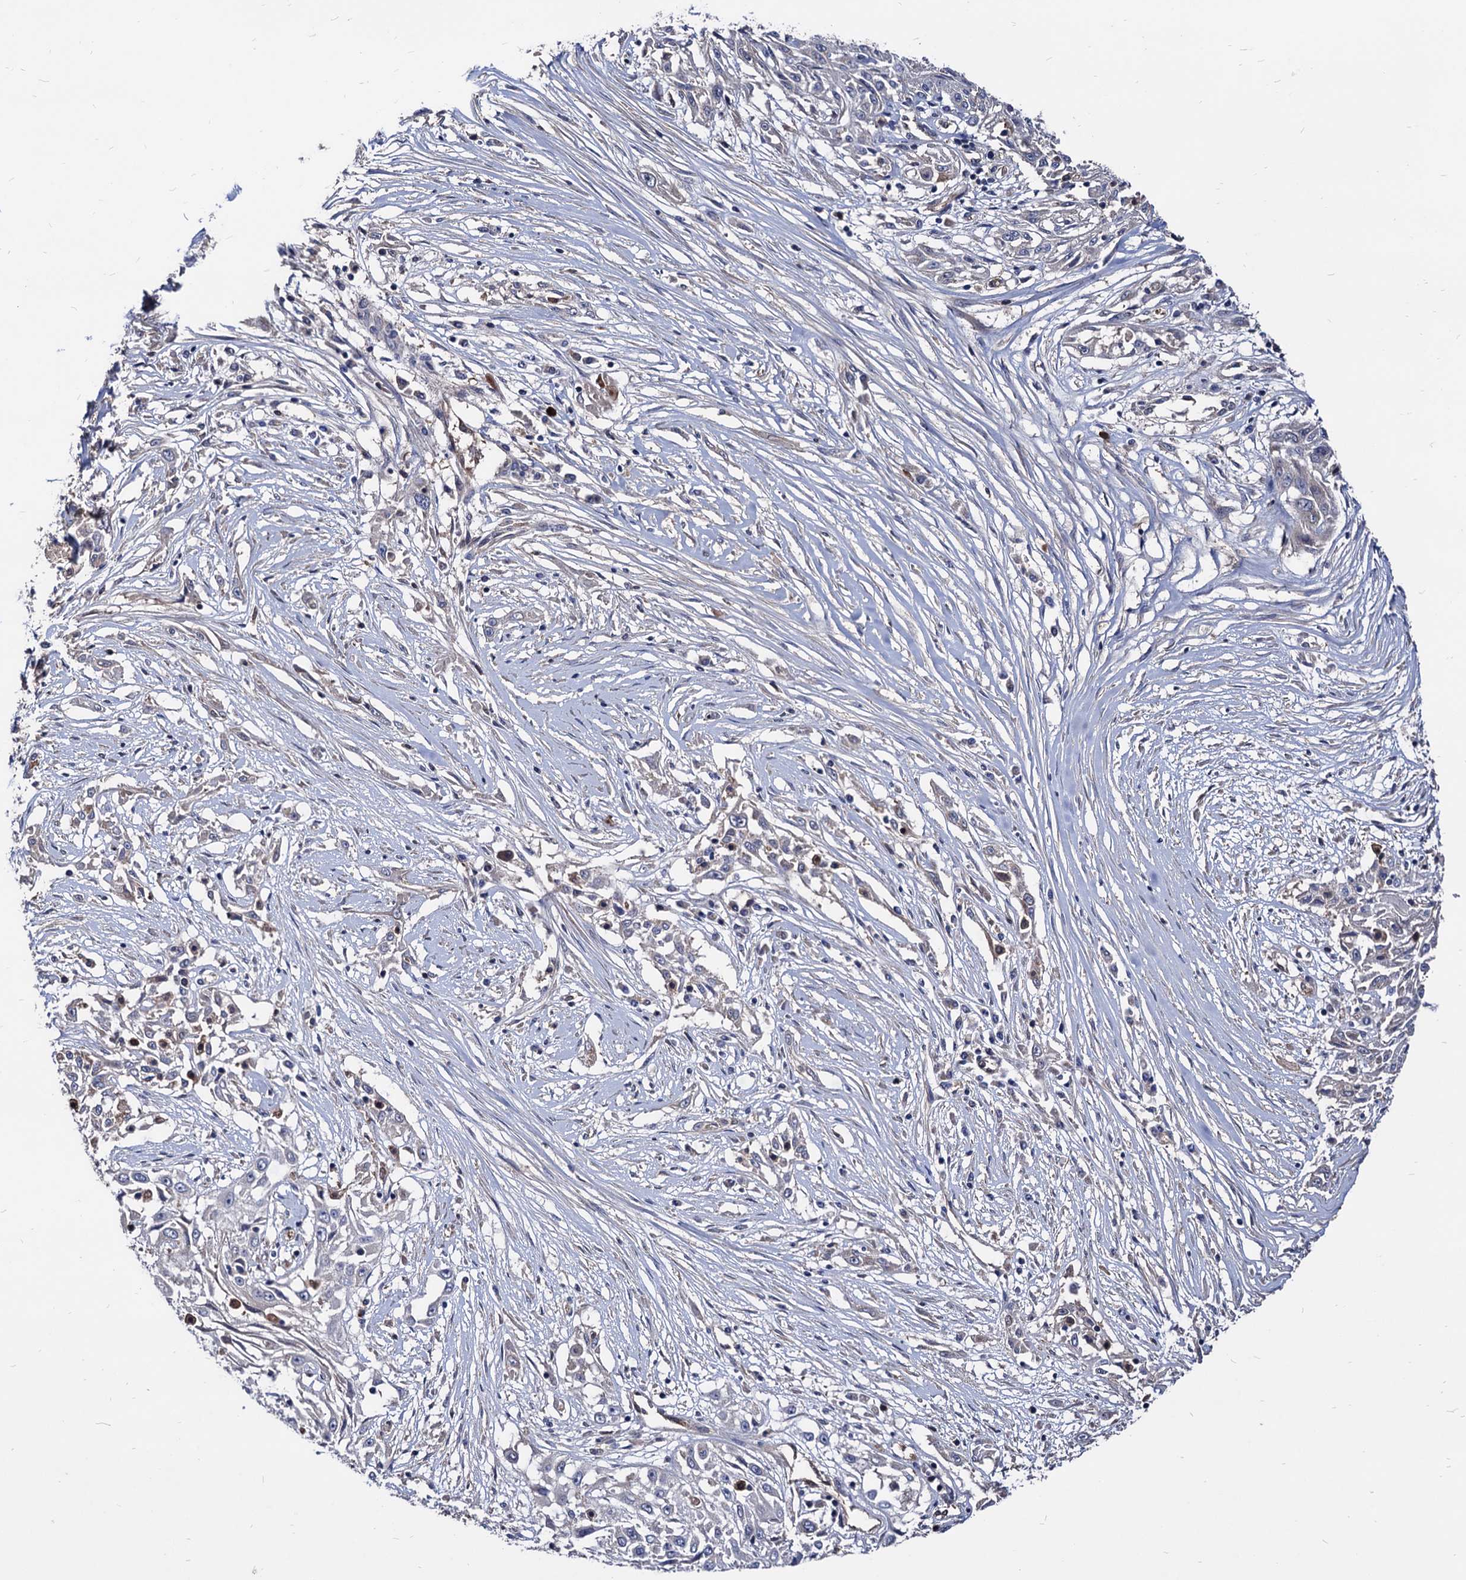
{"staining": {"intensity": "negative", "quantity": "none", "location": "none"}, "tissue": "skin cancer", "cell_type": "Tumor cells", "image_type": "cancer", "snomed": [{"axis": "morphology", "description": "Squamous cell carcinoma, NOS"}, {"axis": "morphology", "description": "Squamous cell carcinoma, metastatic, NOS"}, {"axis": "topography", "description": "Skin"}, {"axis": "topography", "description": "Lymph node"}], "caption": "This is an immunohistochemistry micrograph of human metastatic squamous cell carcinoma (skin). There is no positivity in tumor cells.", "gene": "CPPED1", "patient": {"sex": "male", "age": 75}}